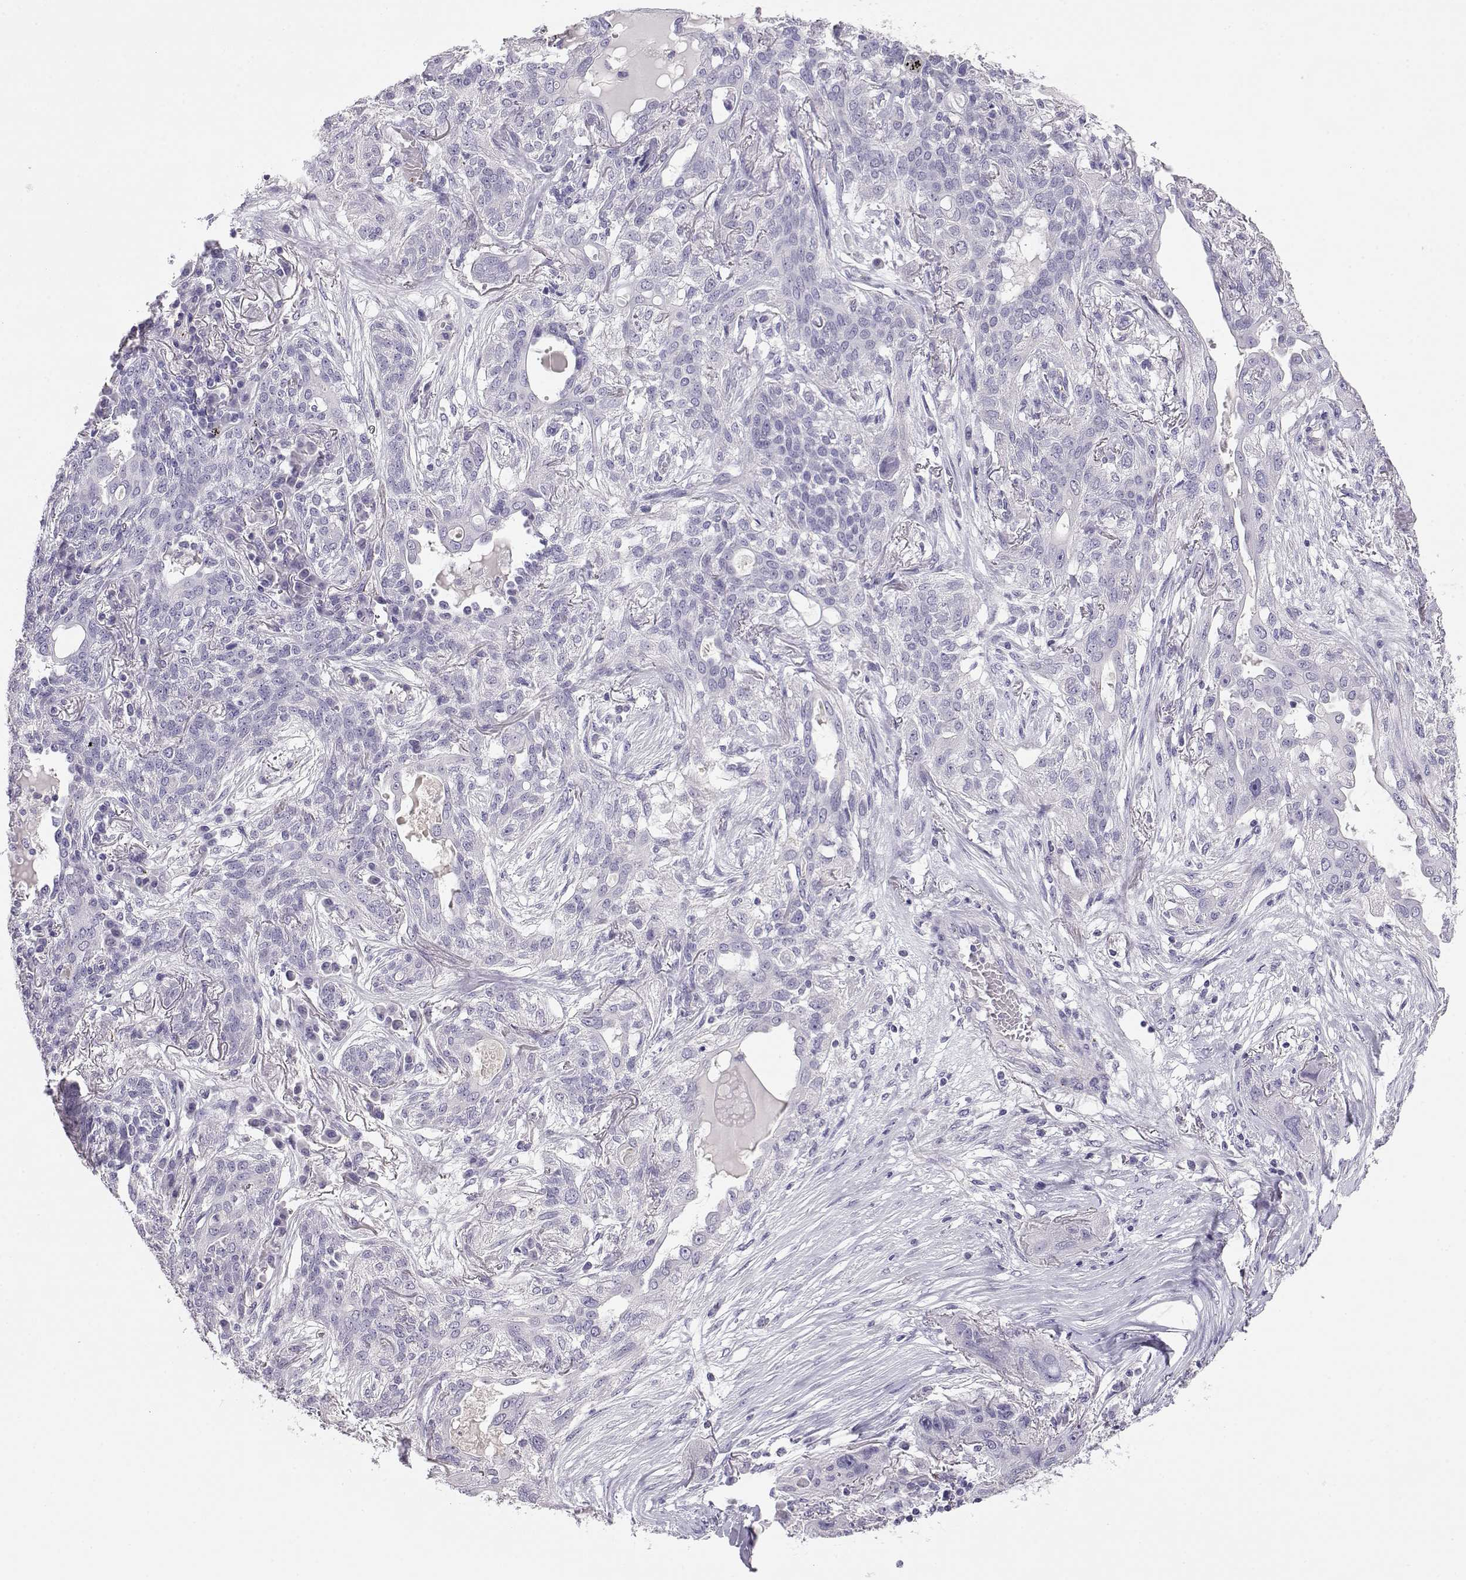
{"staining": {"intensity": "negative", "quantity": "none", "location": "none"}, "tissue": "lung cancer", "cell_type": "Tumor cells", "image_type": "cancer", "snomed": [{"axis": "morphology", "description": "Squamous cell carcinoma, NOS"}, {"axis": "topography", "description": "Lung"}], "caption": "Protein analysis of lung squamous cell carcinoma demonstrates no significant staining in tumor cells.", "gene": "ENDOU", "patient": {"sex": "female", "age": 70}}